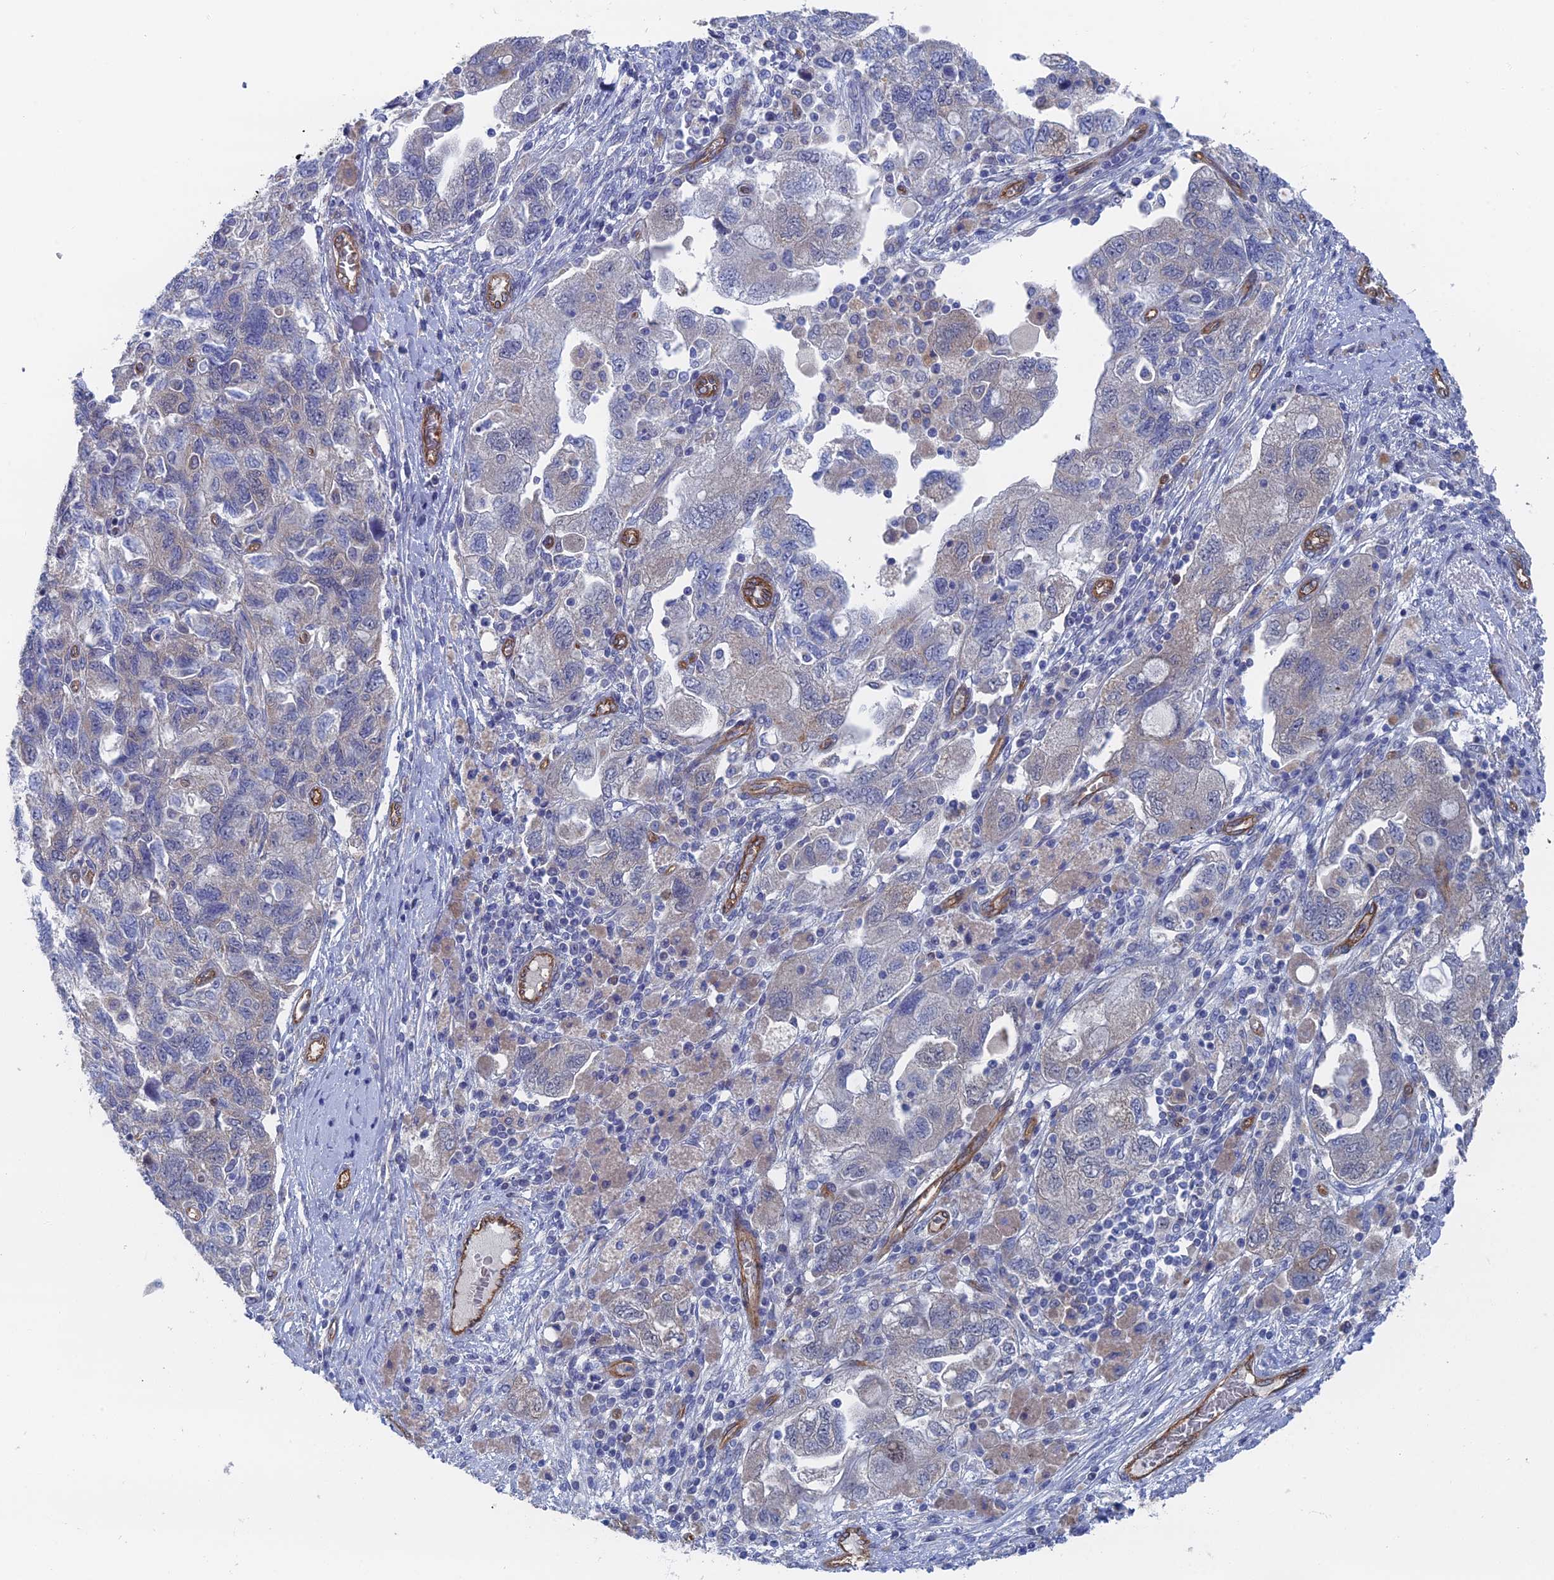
{"staining": {"intensity": "negative", "quantity": "none", "location": "none"}, "tissue": "ovarian cancer", "cell_type": "Tumor cells", "image_type": "cancer", "snomed": [{"axis": "morphology", "description": "Carcinoma, NOS"}, {"axis": "morphology", "description": "Cystadenocarcinoma, serous, NOS"}, {"axis": "topography", "description": "Ovary"}], "caption": "The histopathology image demonstrates no staining of tumor cells in ovarian cancer.", "gene": "ARAP3", "patient": {"sex": "female", "age": 69}}